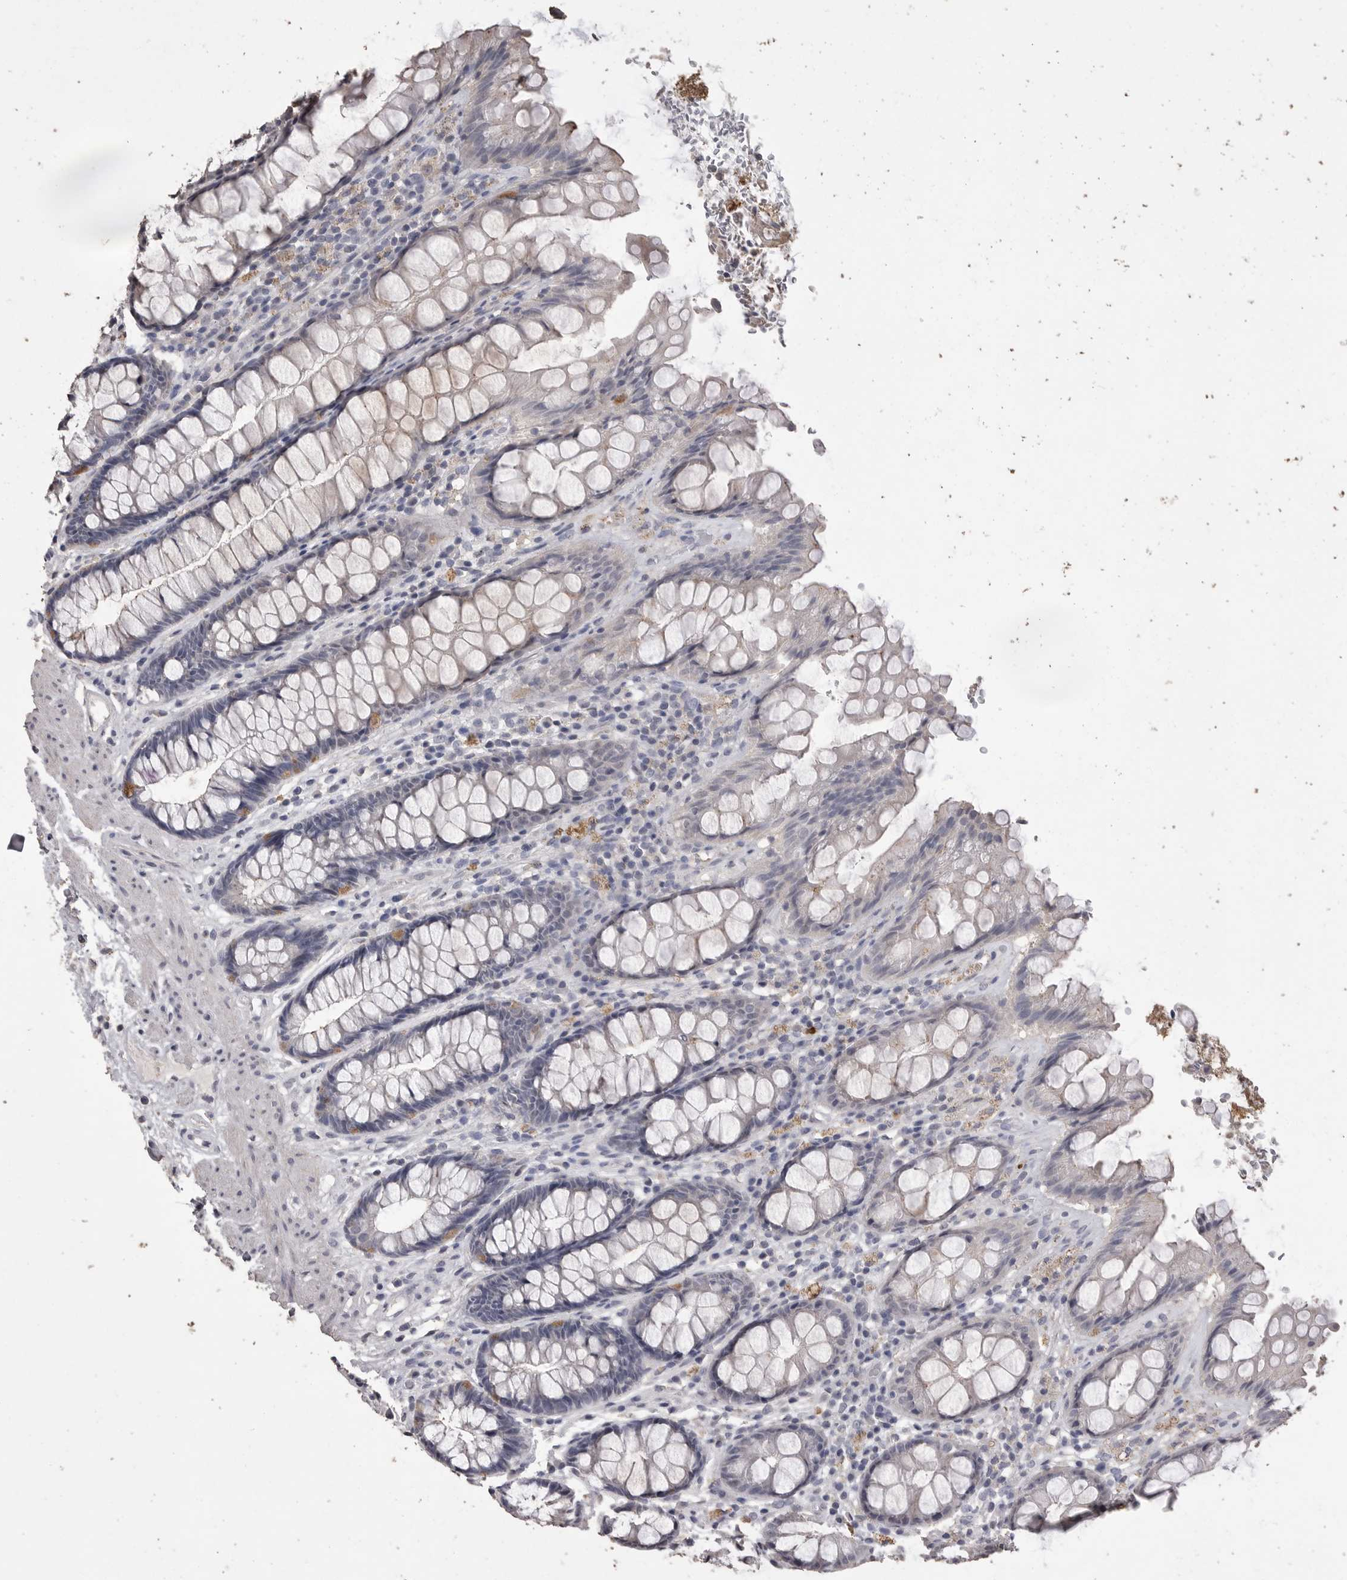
{"staining": {"intensity": "weak", "quantity": "<25%", "location": "cytoplasmic/membranous"}, "tissue": "rectum", "cell_type": "Glandular cells", "image_type": "normal", "snomed": [{"axis": "morphology", "description": "Normal tissue, NOS"}, {"axis": "topography", "description": "Rectum"}], "caption": "Immunohistochemical staining of unremarkable rectum shows no significant expression in glandular cells. (DAB (3,3'-diaminobenzidine) IHC with hematoxylin counter stain).", "gene": "MMP7", "patient": {"sex": "male", "age": 64}}